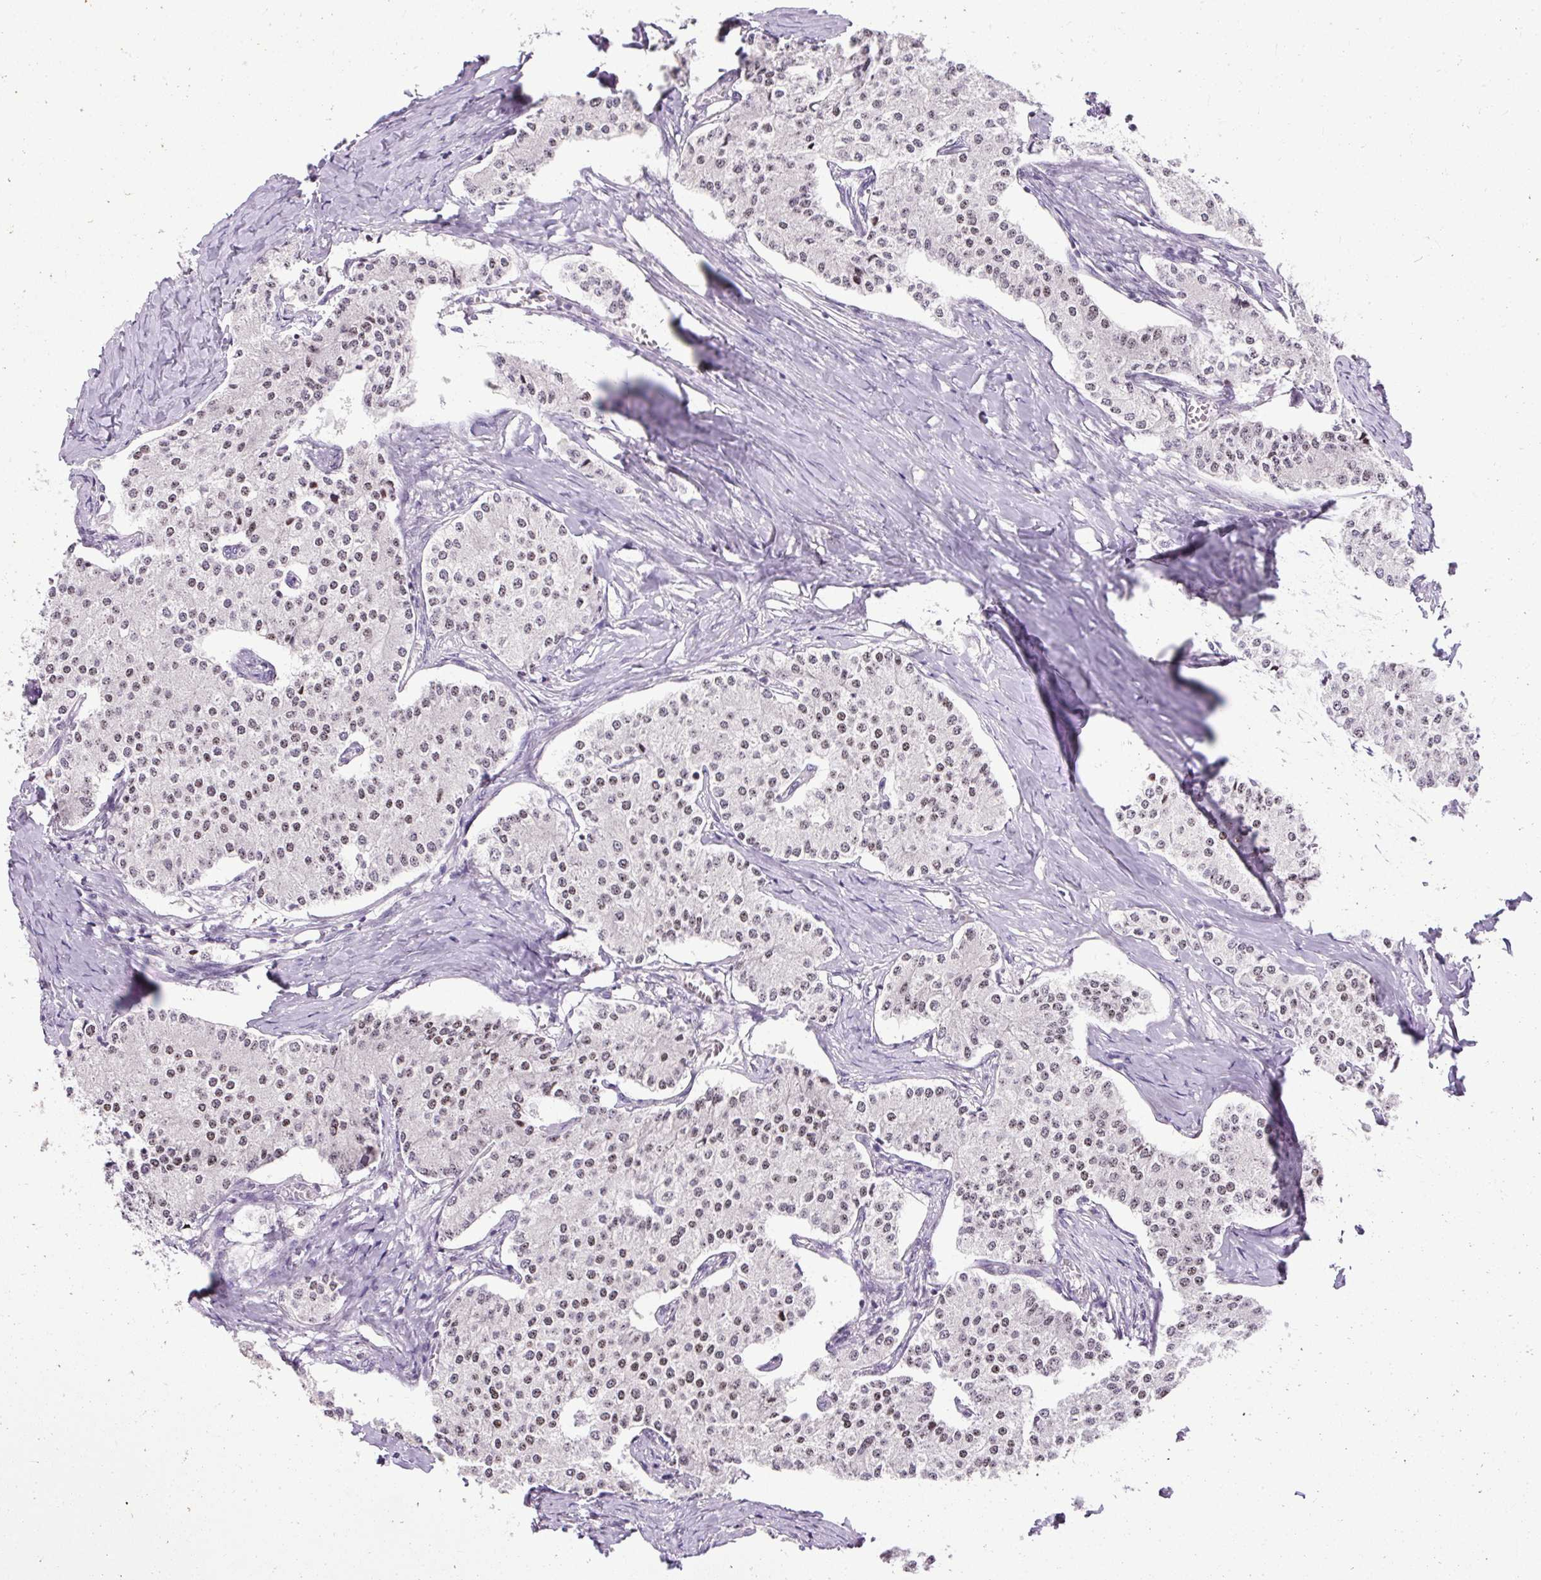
{"staining": {"intensity": "moderate", "quantity": "25%-75%", "location": "nuclear"}, "tissue": "carcinoid", "cell_type": "Tumor cells", "image_type": "cancer", "snomed": [{"axis": "morphology", "description": "Carcinoid, malignant, NOS"}, {"axis": "topography", "description": "Colon"}], "caption": "Immunohistochemistry (IHC) histopathology image of human carcinoid stained for a protein (brown), which displays medium levels of moderate nuclear positivity in about 25%-75% of tumor cells.", "gene": "ARHGEF18", "patient": {"sex": "female", "age": 52}}